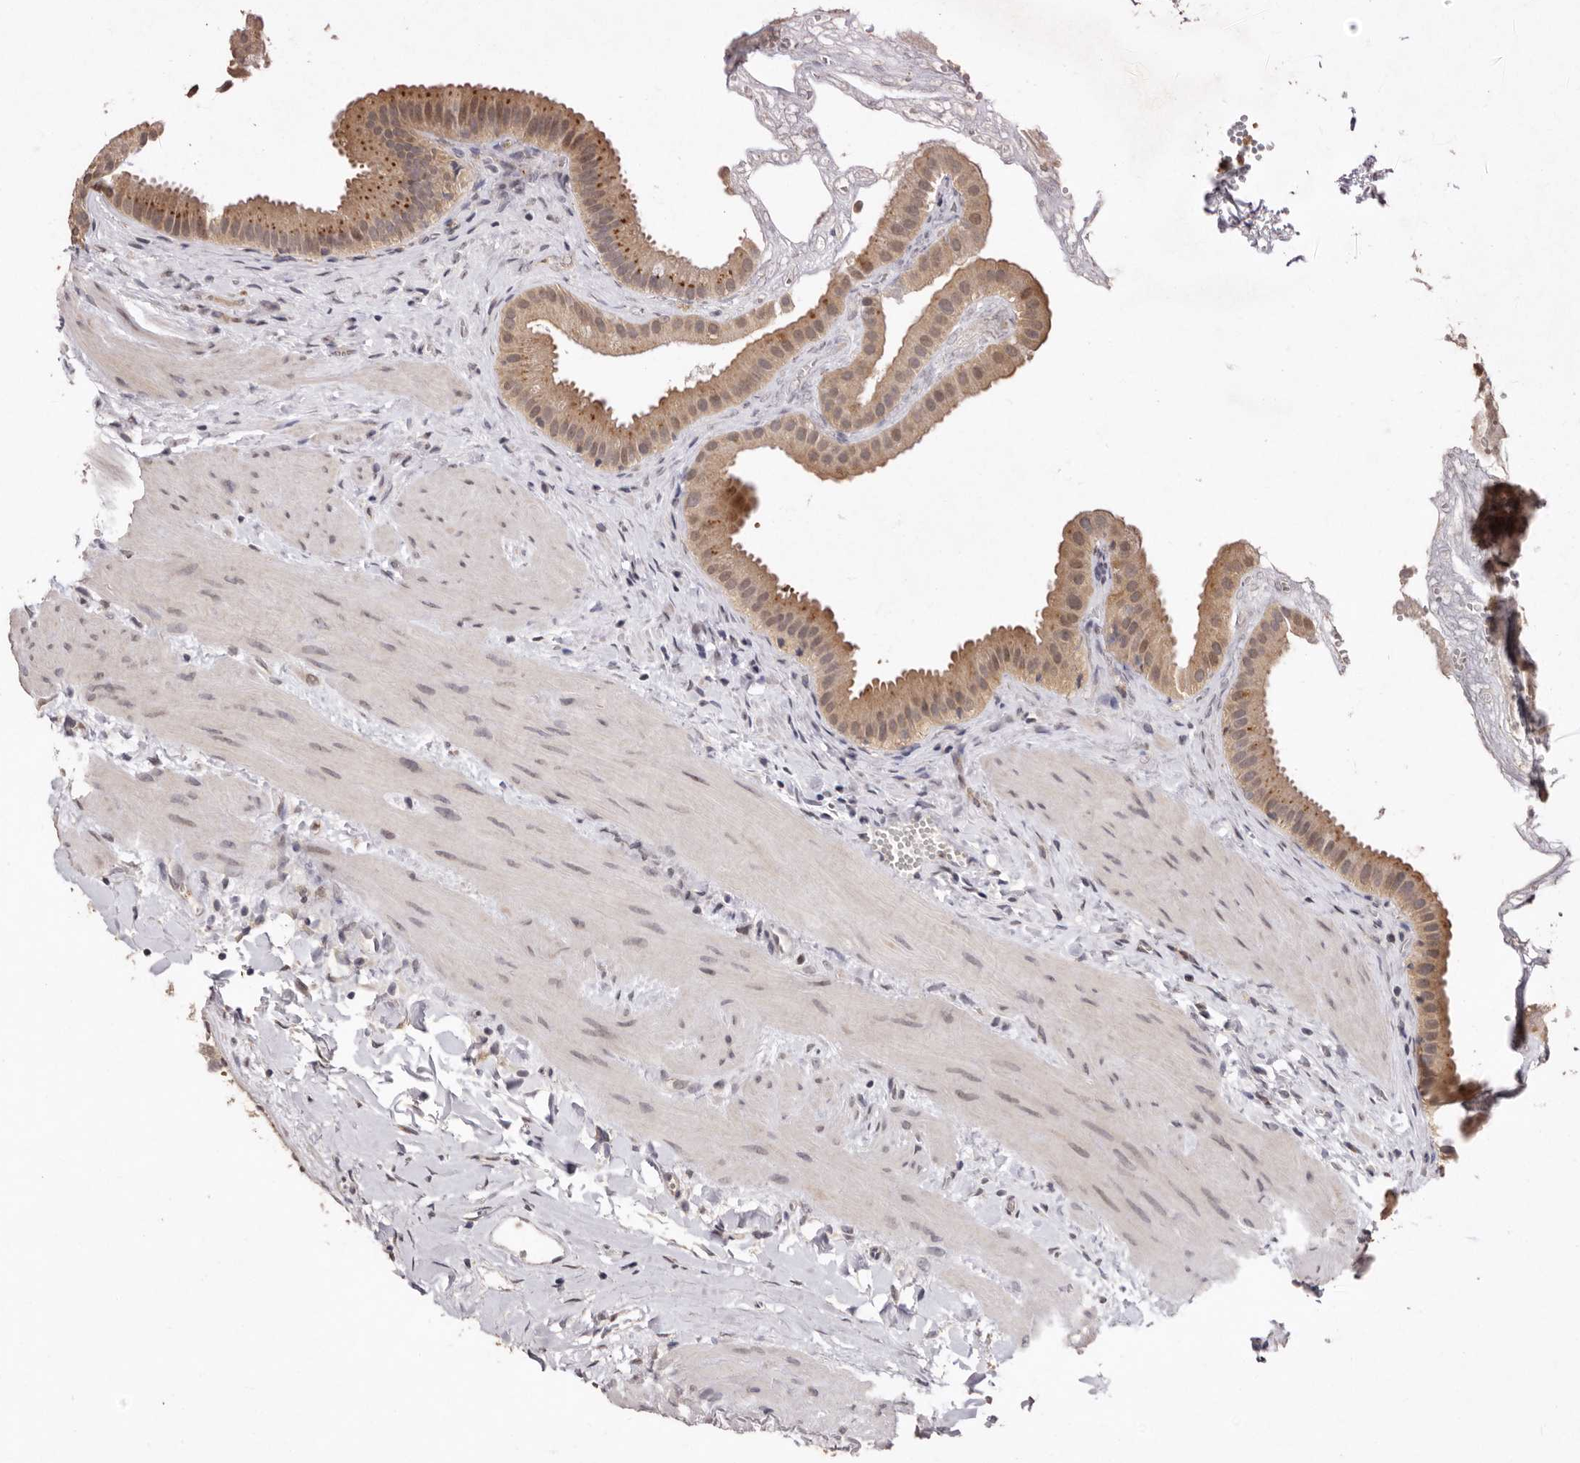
{"staining": {"intensity": "moderate", "quantity": "25%-75%", "location": "cytoplasmic/membranous"}, "tissue": "gallbladder", "cell_type": "Glandular cells", "image_type": "normal", "snomed": [{"axis": "morphology", "description": "Normal tissue, NOS"}, {"axis": "topography", "description": "Gallbladder"}], "caption": "This micrograph displays immunohistochemistry (IHC) staining of benign human gallbladder, with medium moderate cytoplasmic/membranous positivity in approximately 25%-75% of glandular cells.", "gene": "SULT1E1", "patient": {"sex": "male", "age": 55}}